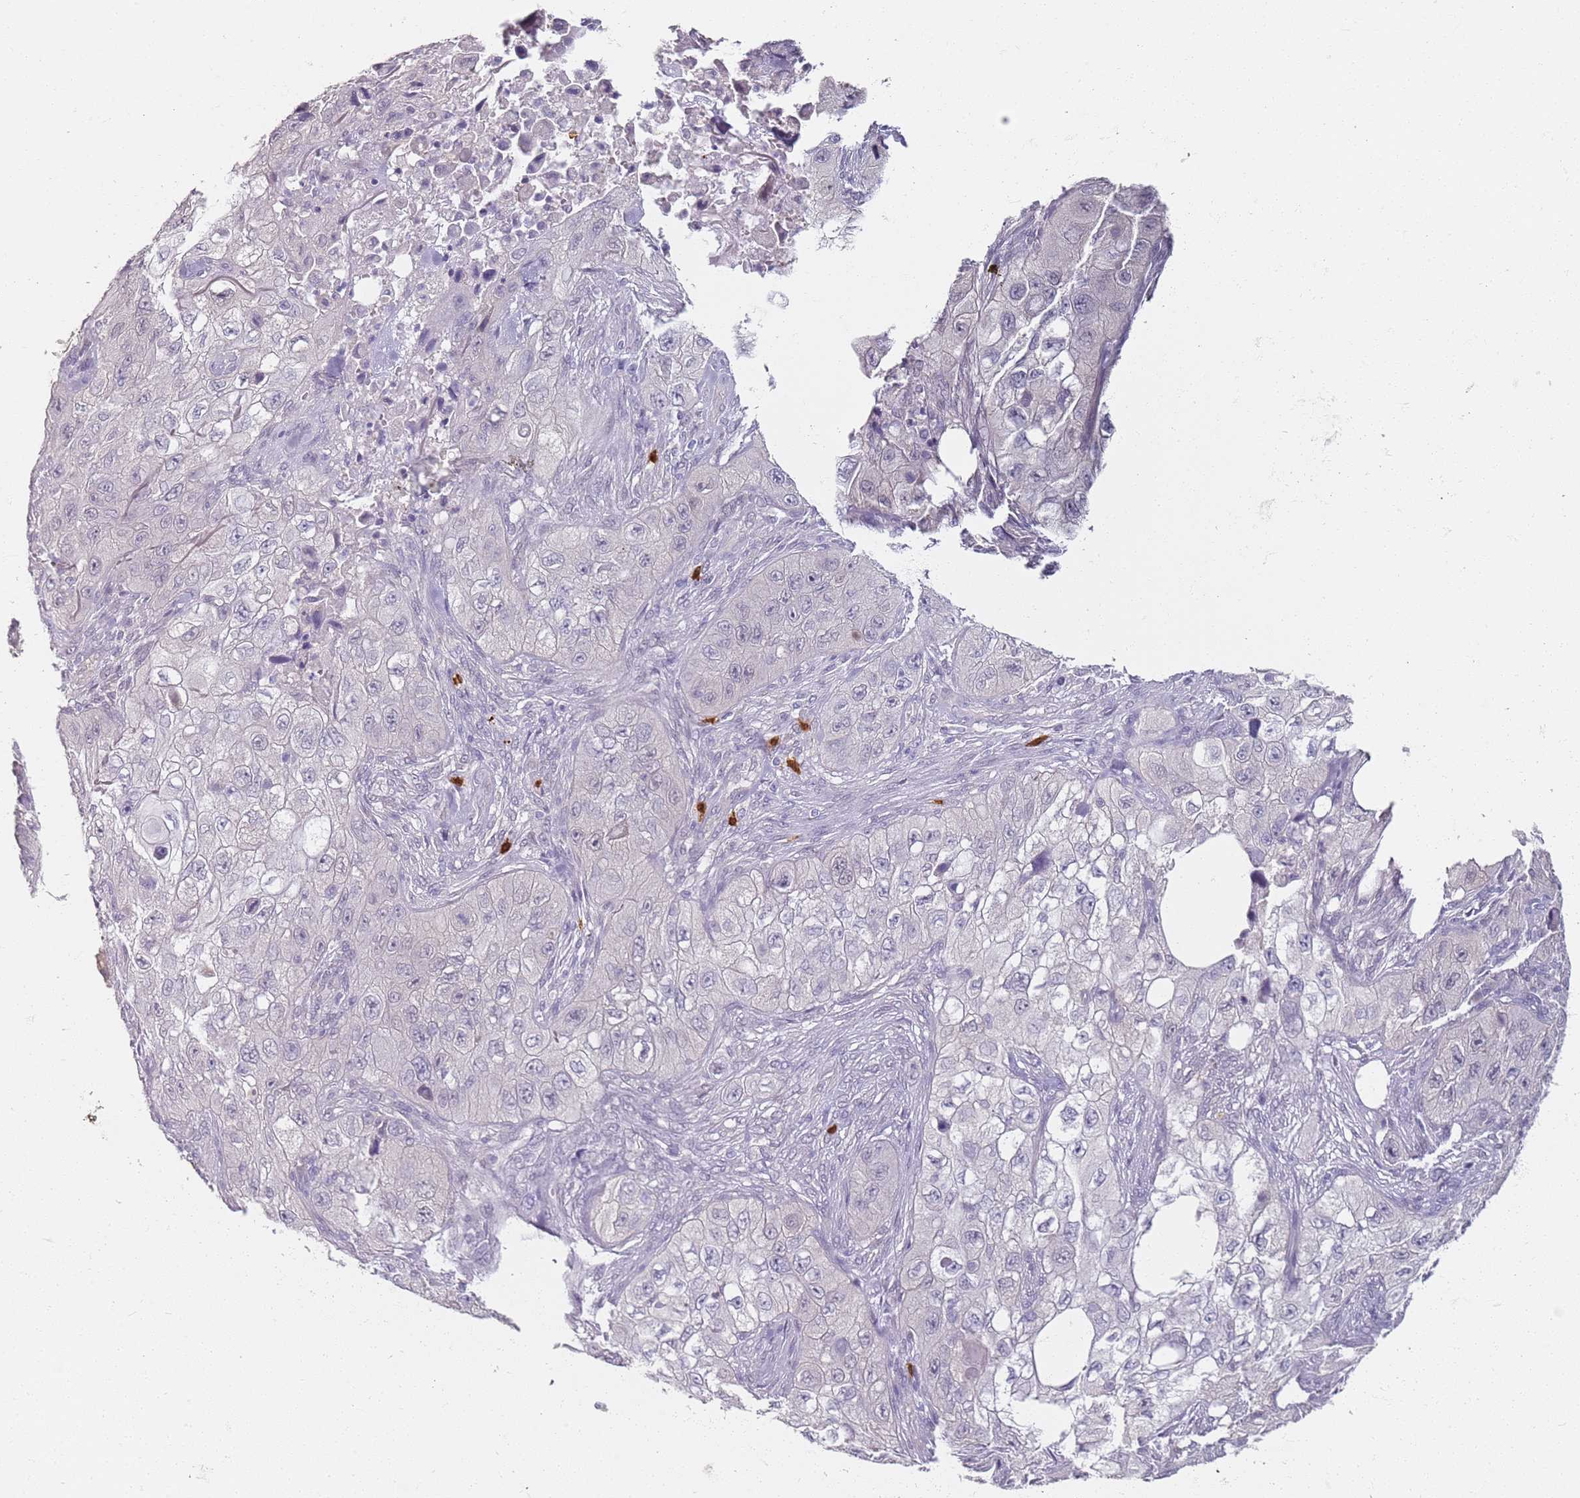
{"staining": {"intensity": "negative", "quantity": "none", "location": "none"}, "tissue": "skin cancer", "cell_type": "Tumor cells", "image_type": "cancer", "snomed": [{"axis": "morphology", "description": "Squamous cell carcinoma, NOS"}, {"axis": "topography", "description": "Skin"}, {"axis": "topography", "description": "Subcutis"}], "caption": "The image reveals no significant expression in tumor cells of skin cancer (squamous cell carcinoma).", "gene": "CD40LG", "patient": {"sex": "male", "age": 73}}